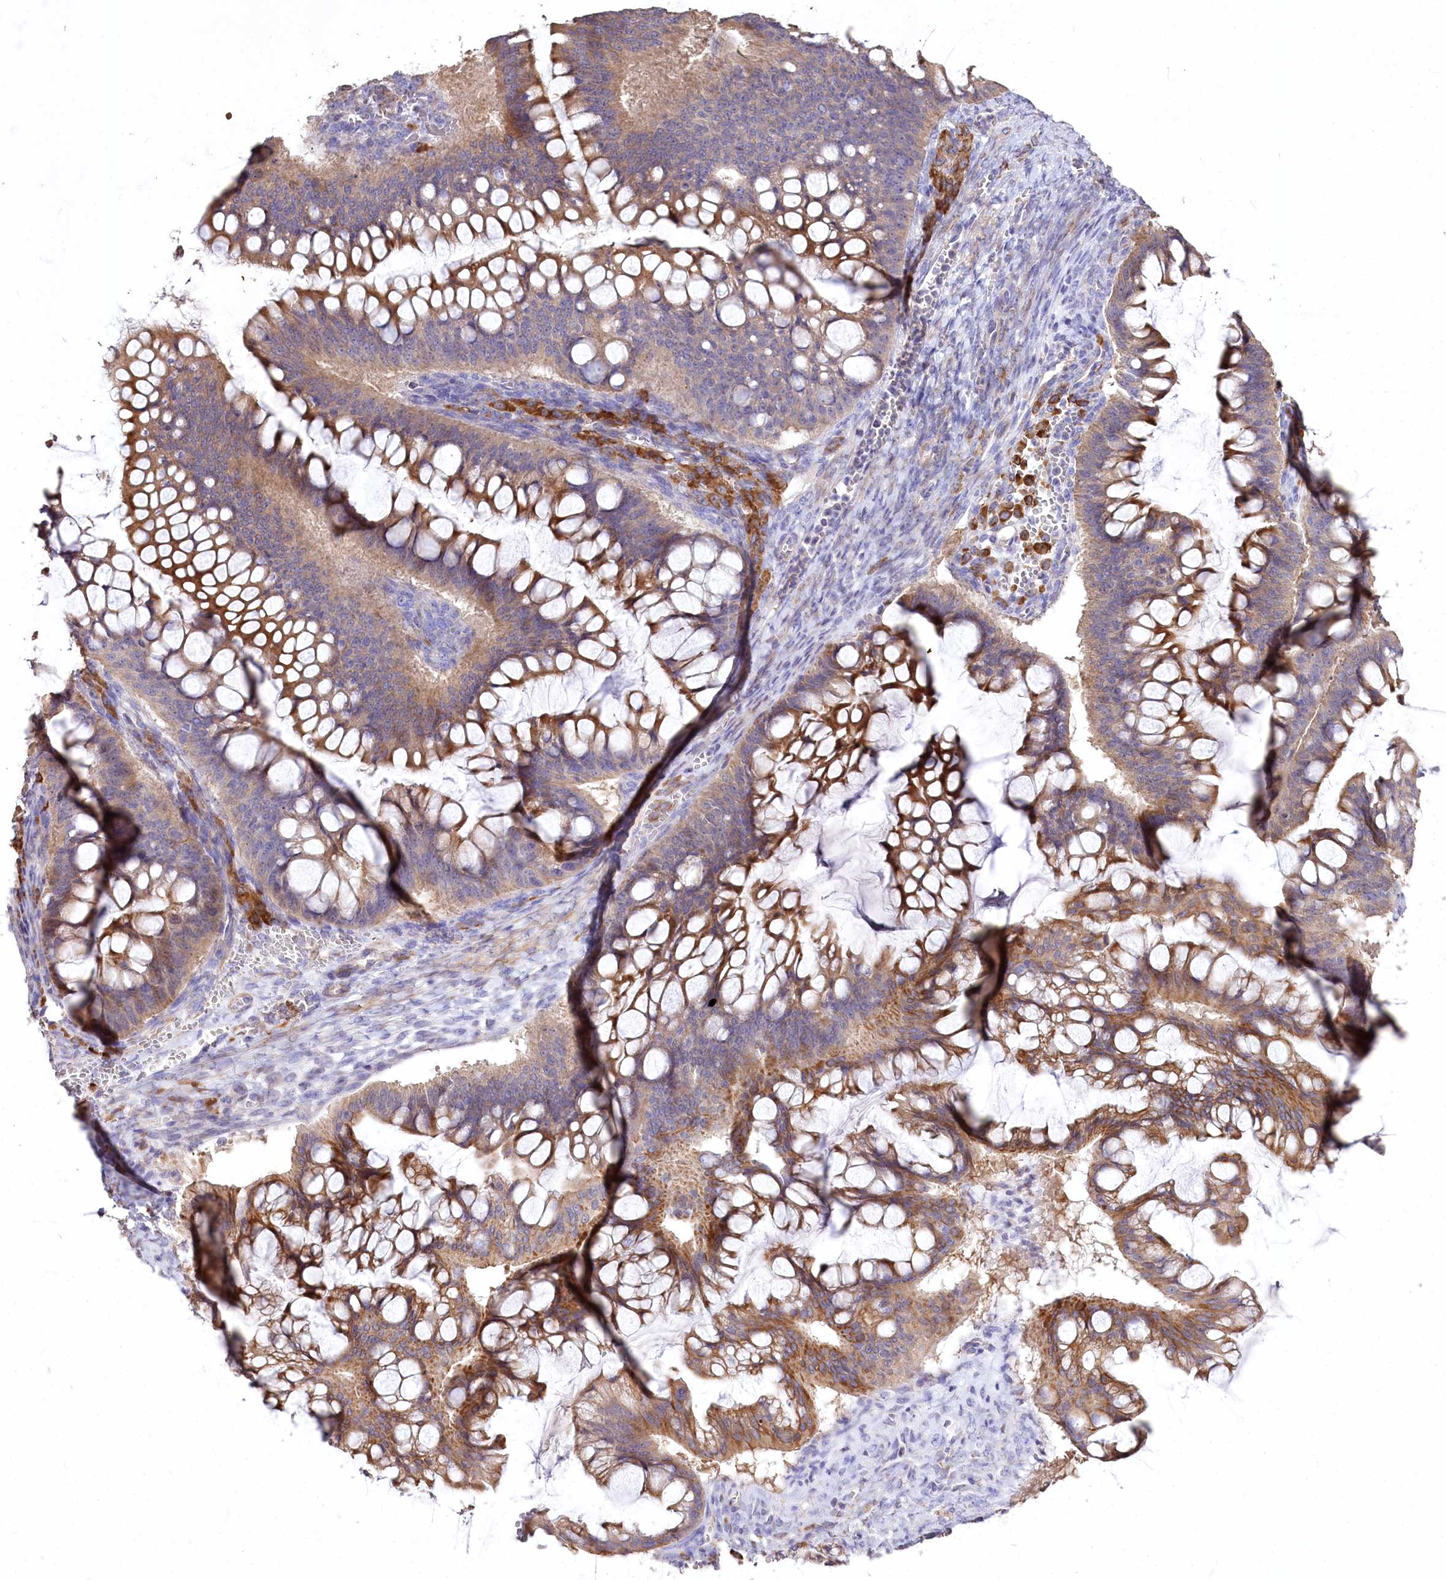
{"staining": {"intensity": "moderate", "quantity": ">75%", "location": "cytoplasmic/membranous"}, "tissue": "ovarian cancer", "cell_type": "Tumor cells", "image_type": "cancer", "snomed": [{"axis": "morphology", "description": "Cystadenocarcinoma, mucinous, NOS"}, {"axis": "topography", "description": "Ovary"}], "caption": "The image demonstrates staining of ovarian mucinous cystadenocarcinoma, revealing moderate cytoplasmic/membranous protein positivity (brown color) within tumor cells. Using DAB (3,3'-diaminobenzidine) (brown) and hematoxylin (blue) stains, captured at high magnification using brightfield microscopy.", "gene": "PTER", "patient": {"sex": "female", "age": 73}}